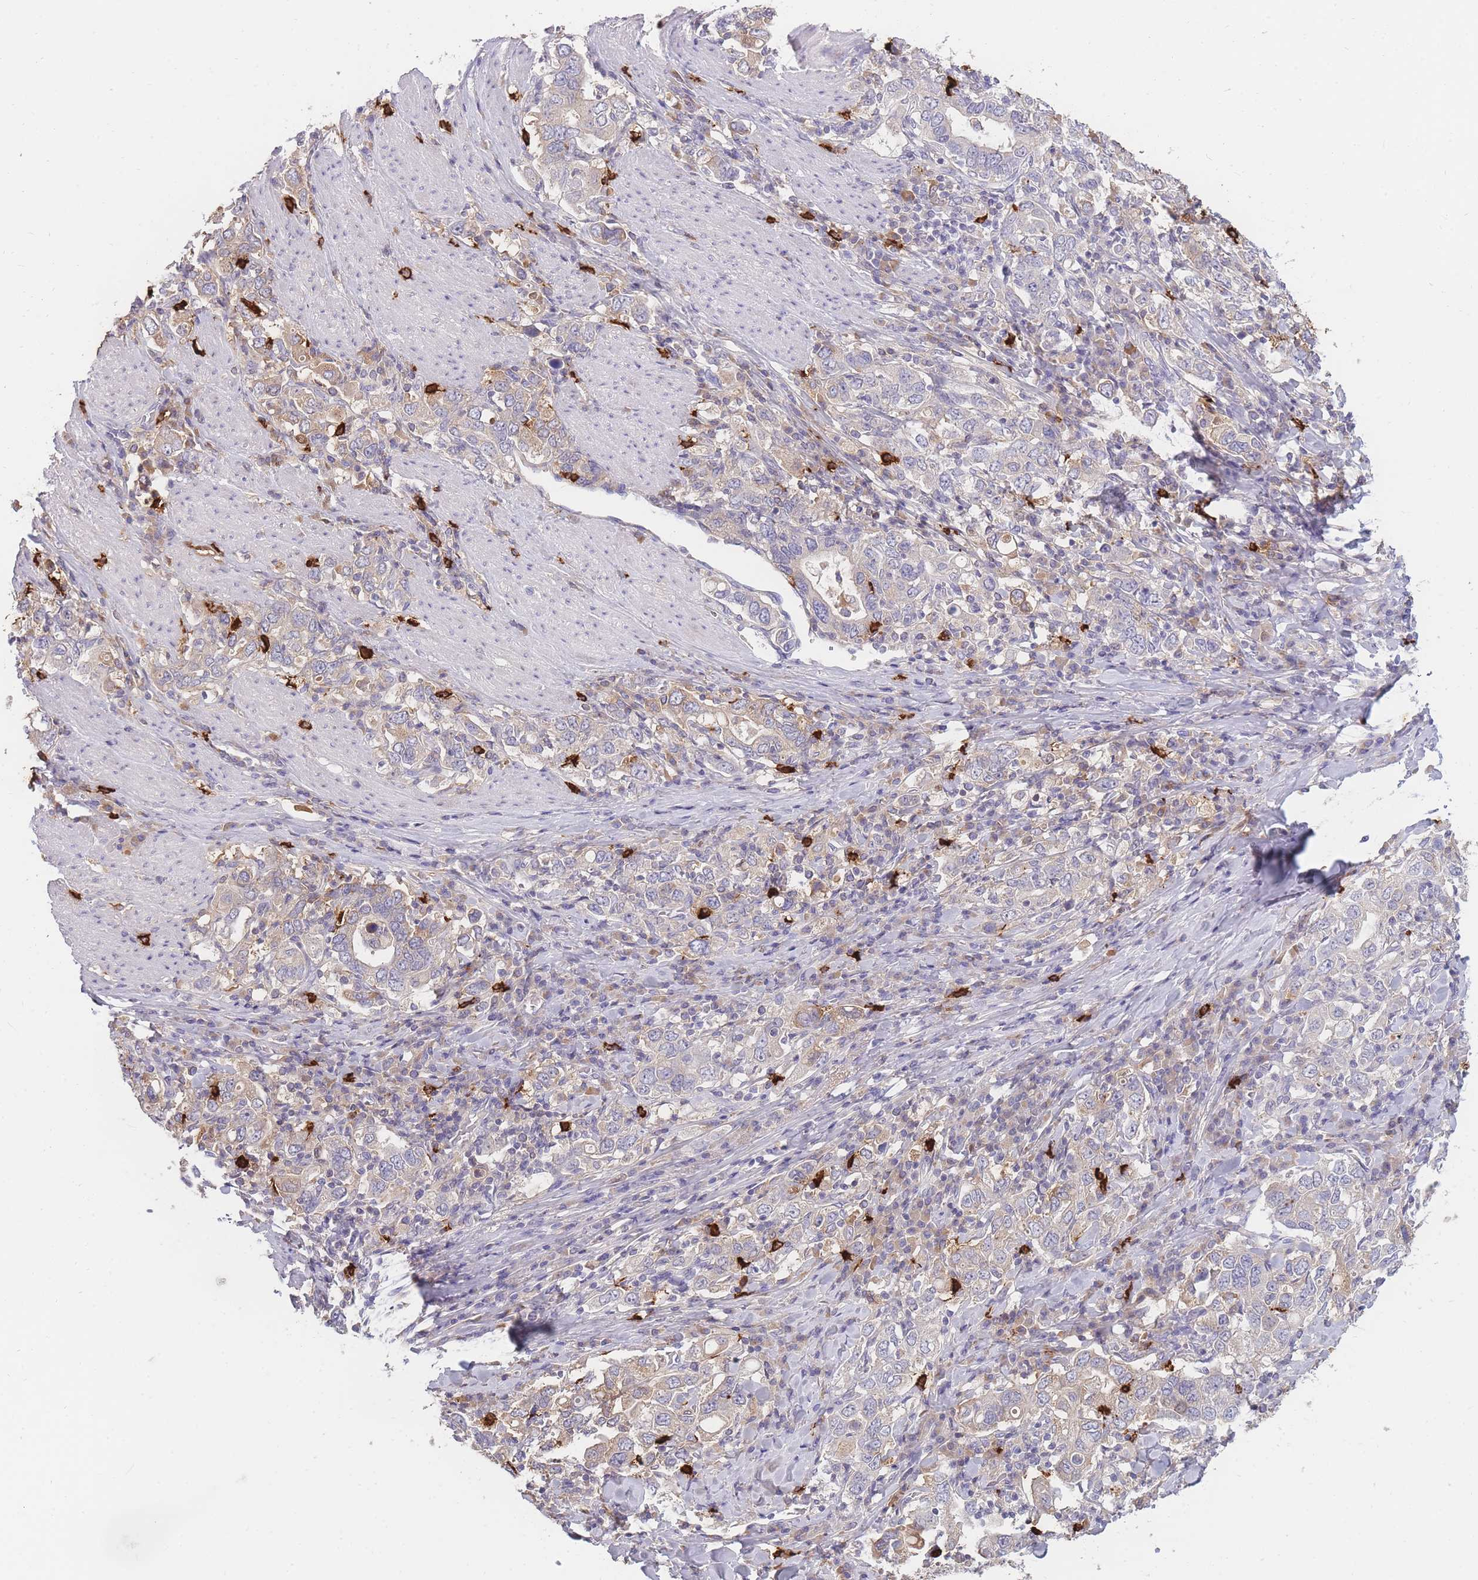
{"staining": {"intensity": "weak", "quantity": "<25%", "location": "cytoplasmic/membranous"}, "tissue": "stomach cancer", "cell_type": "Tumor cells", "image_type": "cancer", "snomed": [{"axis": "morphology", "description": "Adenocarcinoma, NOS"}, {"axis": "topography", "description": "Stomach, upper"}], "caption": "A photomicrograph of stomach cancer (adenocarcinoma) stained for a protein reveals no brown staining in tumor cells.", "gene": "TPSD1", "patient": {"sex": "male", "age": 62}}